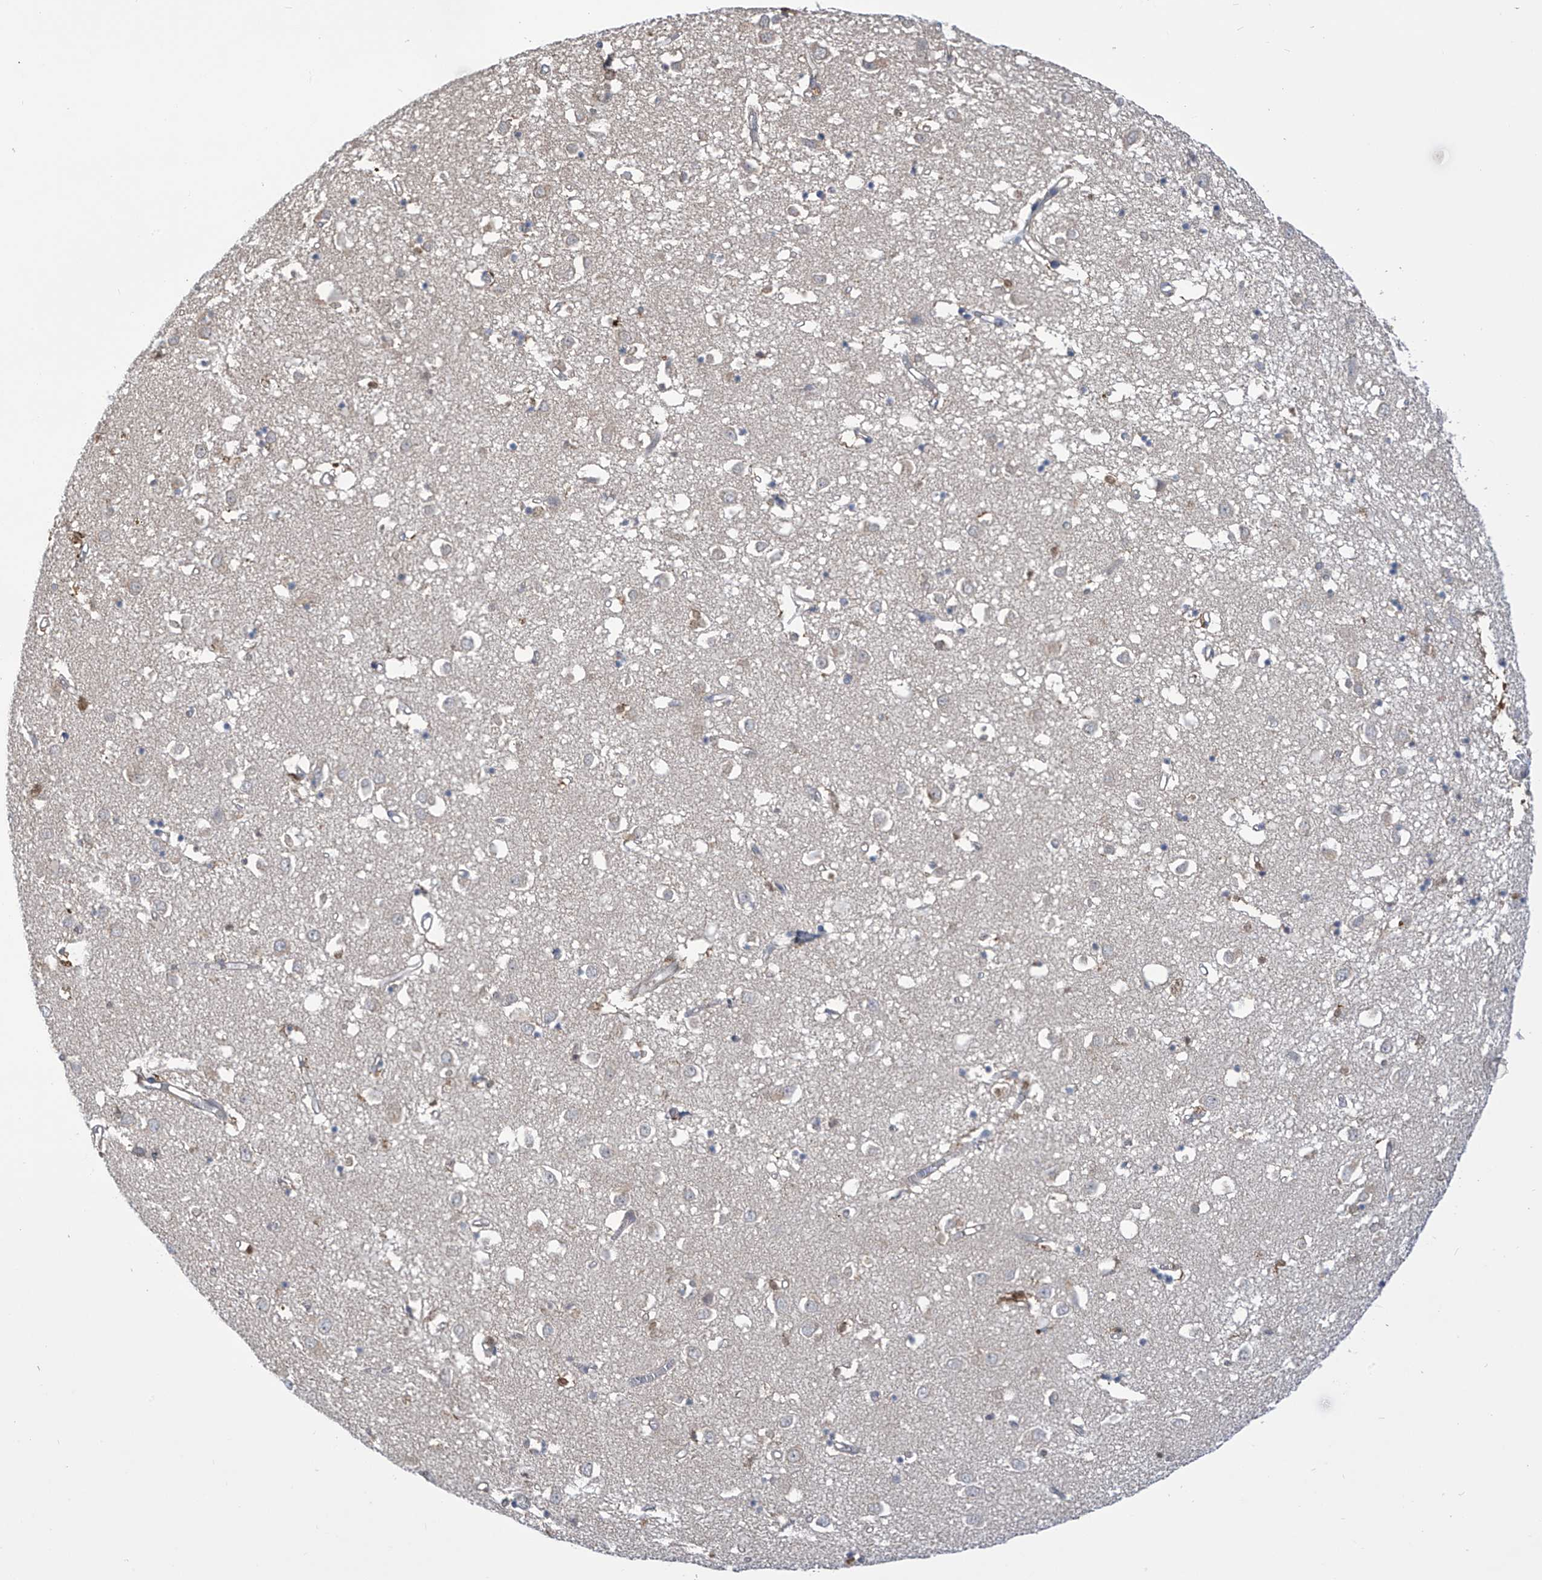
{"staining": {"intensity": "negative", "quantity": "none", "location": "none"}, "tissue": "caudate", "cell_type": "Glial cells", "image_type": "normal", "snomed": [{"axis": "morphology", "description": "Normal tissue, NOS"}, {"axis": "topography", "description": "Lateral ventricle wall"}], "caption": "This is a image of immunohistochemistry staining of normal caudate, which shows no expression in glial cells.", "gene": "IDH1", "patient": {"sex": "male", "age": 70}}